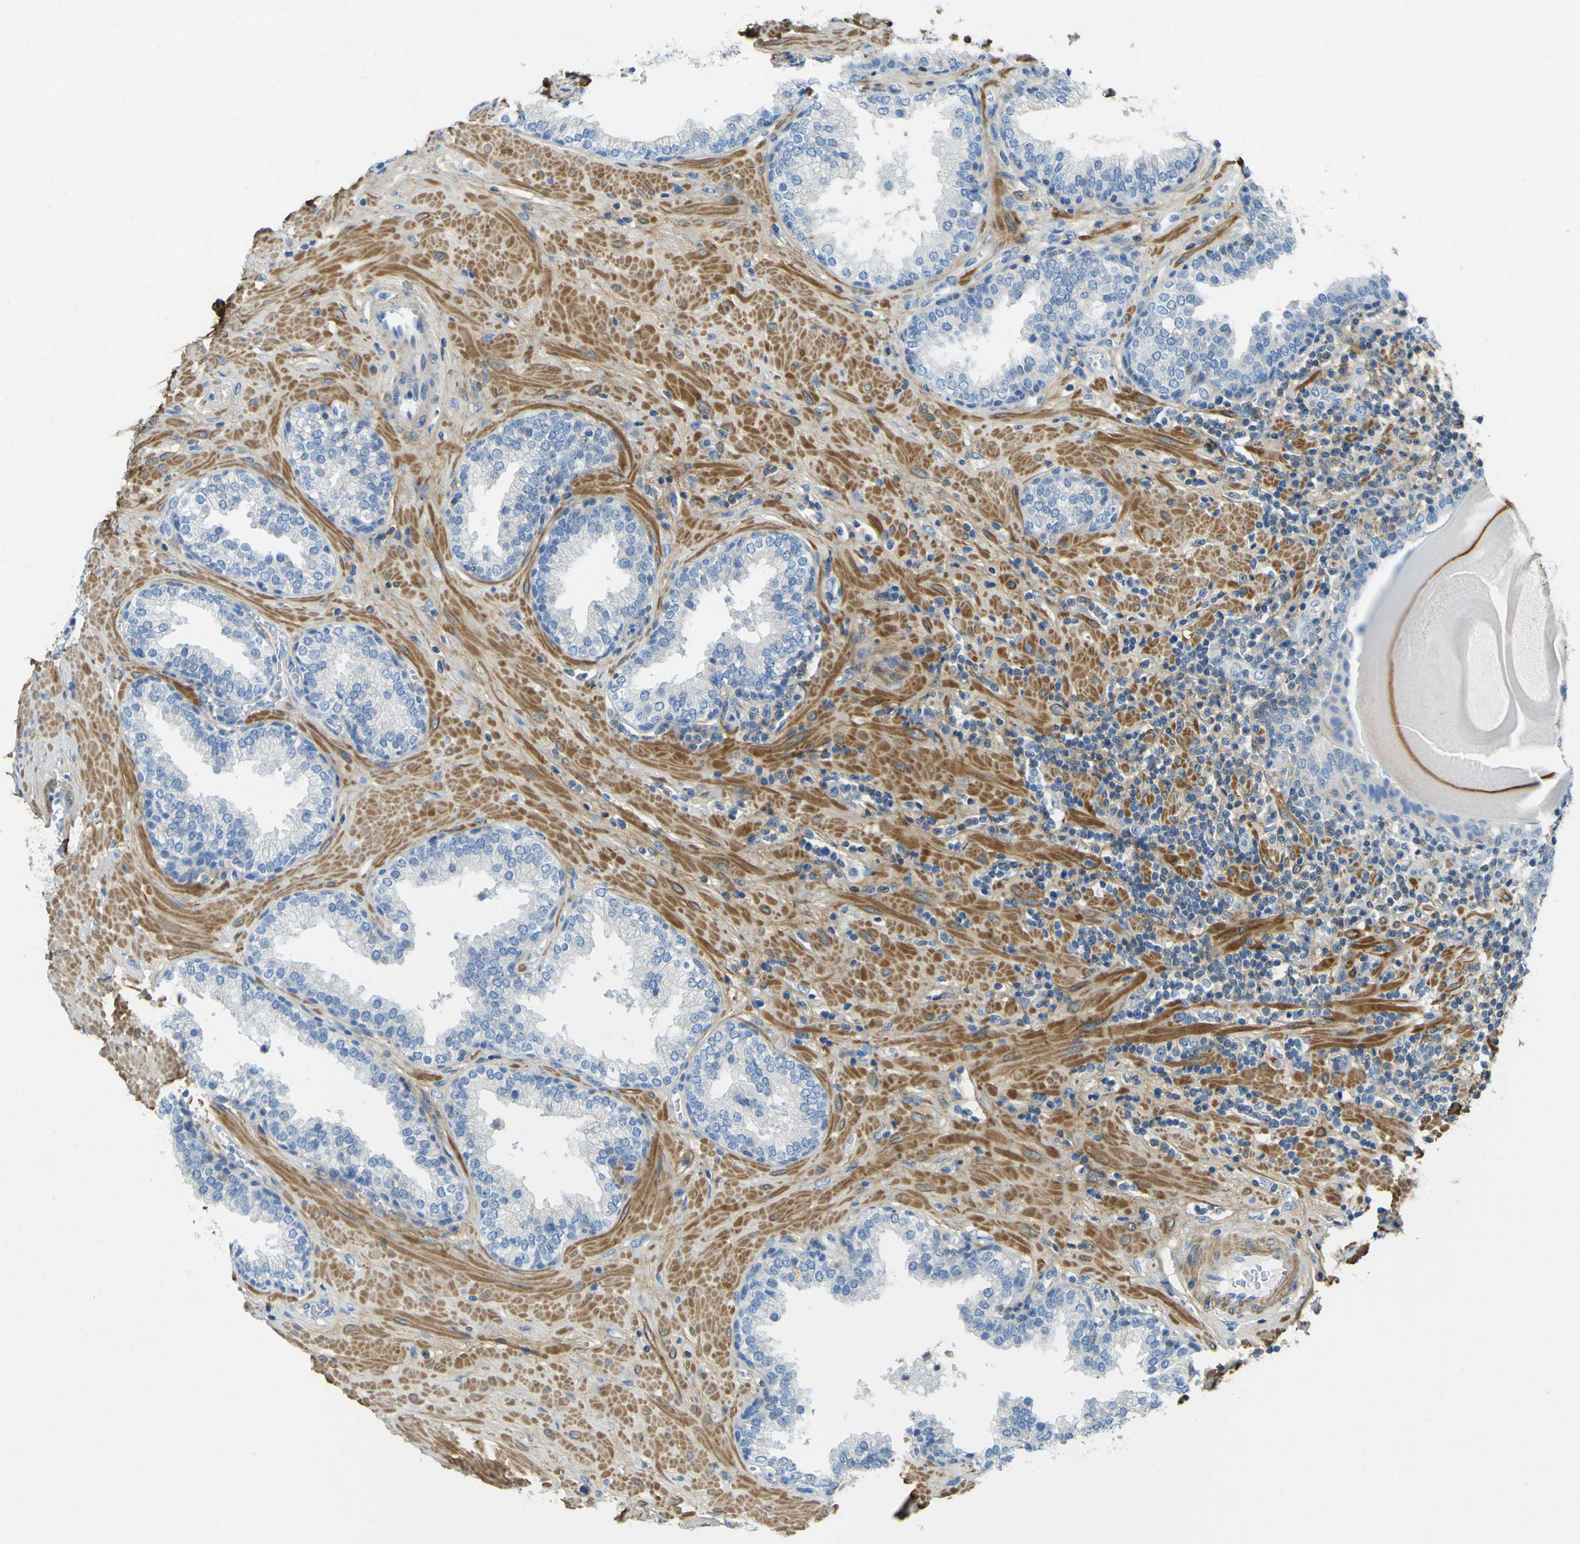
{"staining": {"intensity": "negative", "quantity": "none", "location": "none"}, "tissue": "prostate", "cell_type": "Glandular cells", "image_type": "normal", "snomed": [{"axis": "morphology", "description": "Normal tissue, NOS"}, {"axis": "topography", "description": "Prostate"}], "caption": "The micrograph reveals no staining of glandular cells in unremarkable prostate.", "gene": "OGN", "patient": {"sex": "male", "age": 51}}